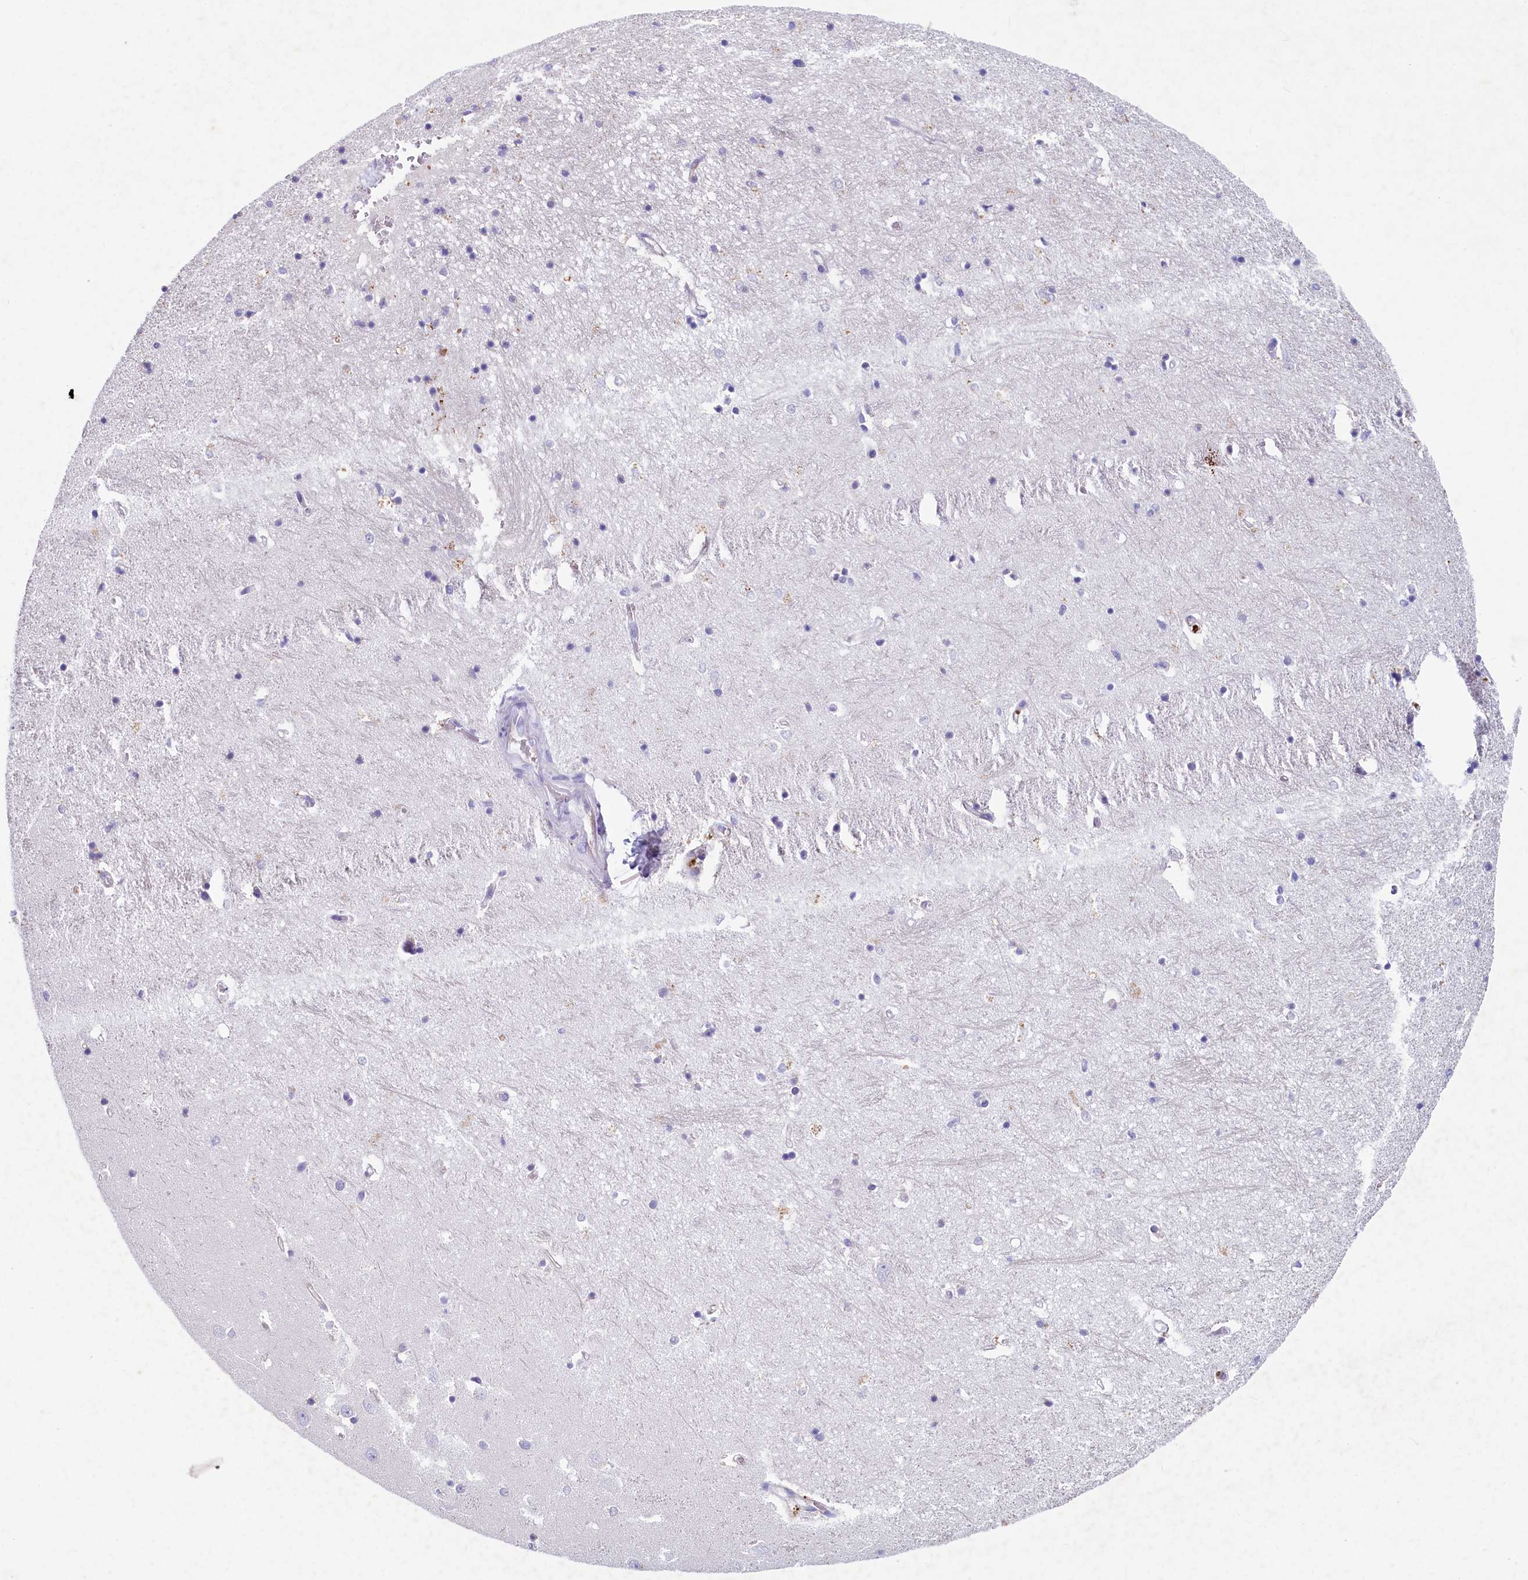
{"staining": {"intensity": "negative", "quantity": "none", "location": "none"}, "tissue": "hippocampus", "cell_type": "Glial cells", "image_type": "normal", "snomed": [{"axis": "morphology", "description": "Normal tissue, NOS"}, {"axis": "topography", "description": "Hippocampus"}], "caption": "Glial cells show no significant protein positivity in unremarkable hippocampus. (Immunohistochemistry, brightfield microscopy, high magnification).", "gene": "INSC", "patient": {"sex": "female", "age": 64}}